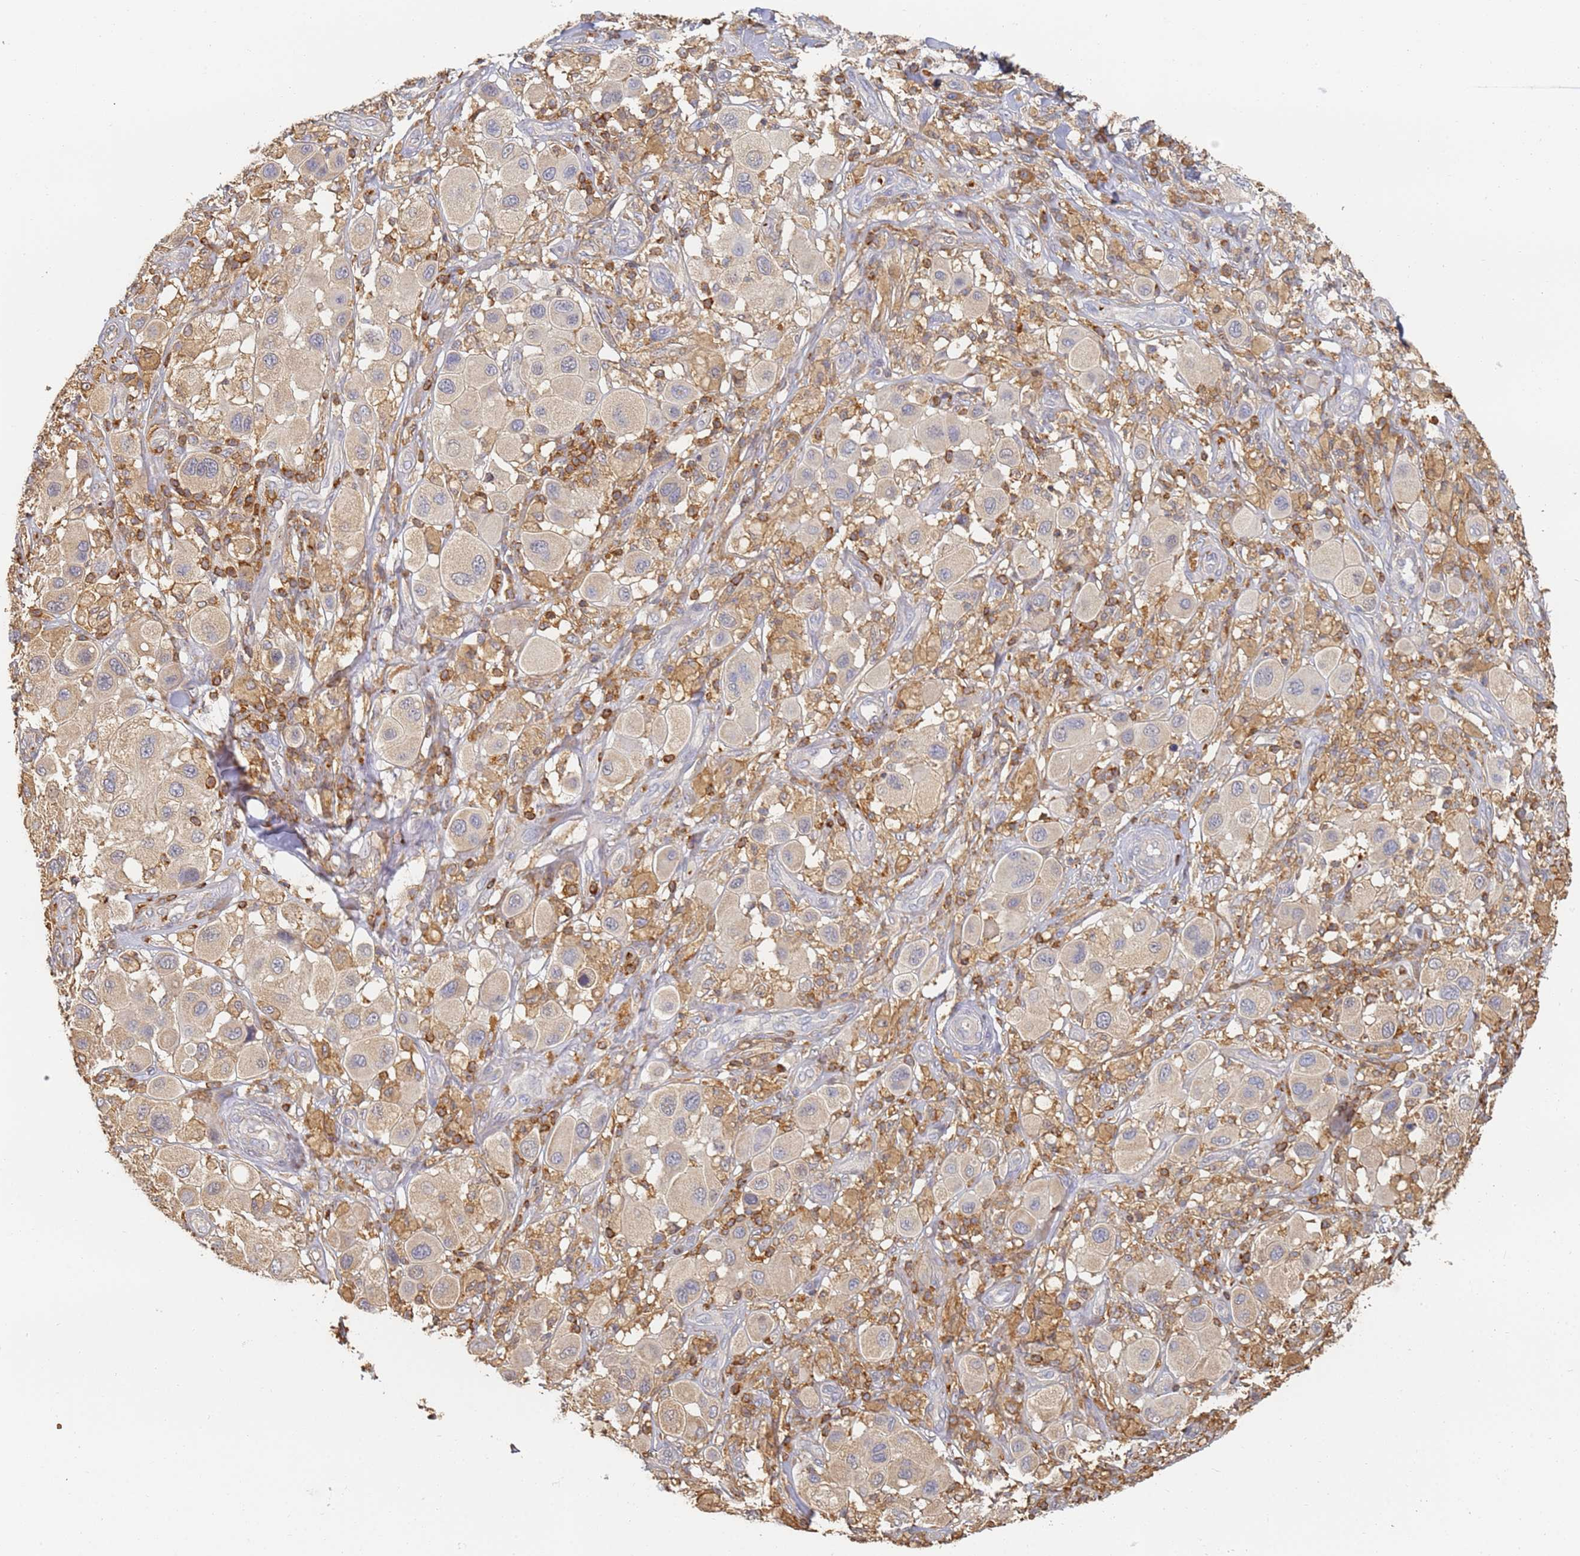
{"staining": {"intensity": "weak", "quantity": ">75%", "location": "cytoplasmic/membranous"}, "tissue": "melanoma", "cell_type": "Tumor cells", "image_type": "cancer", "snomed": [{"axis": "morphology", "description": "Malignant melanoma, Metastatic site"}, {"axis": "topography", "description": "Skin"}], "caption": "This micrograph reveals immunohistochemistry staining of malignant melanoma (metastatic site), with low weak cytoplasmic/membranous positivity in approximately >75% of tumor cells.", "gene": "BIN2", "patient": {"sex": "male", "age": 41}}